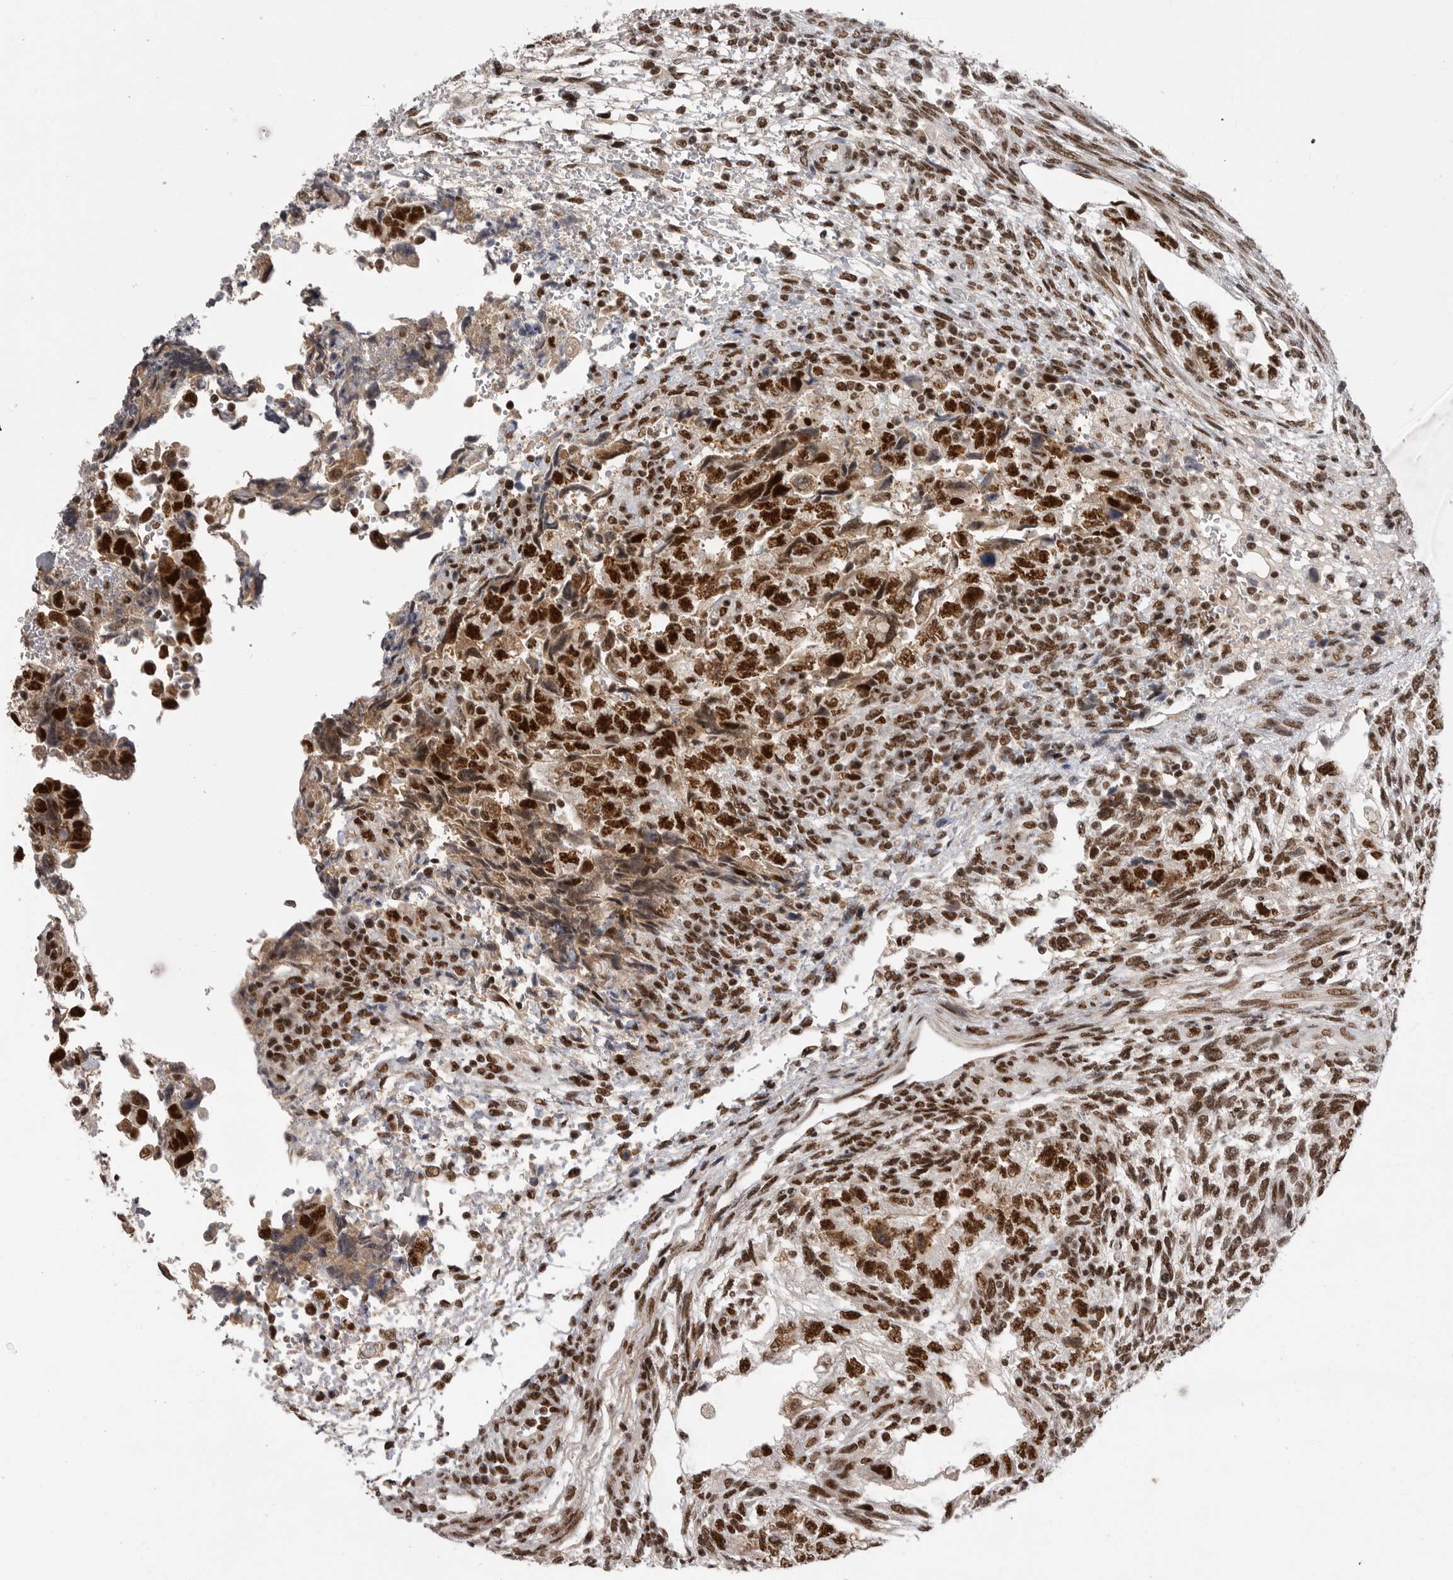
{"staining": {"intensity": "strong", "quantity": ">75%", "location": "nuclear"}, "tissue": "testis cancer", "cell_type": "Tumor cells", "image_type": "cancer", "snomed": [{"axis": "morphology", "description": "Normal tissue, NOS"}, {"axis": "morphology", "description": "Carcinoma, Embryonal, NOS"}, {"axis": "topography", "description": "Testis"}], "caption": "Strong nuclear positivity for a protein is appreciated in approximately >75% of tumor cells of testis cancer using immunohistochemistry (IHC).", "gene": "PPP1R8", "patient": {"sex": "male", "age": 36}}